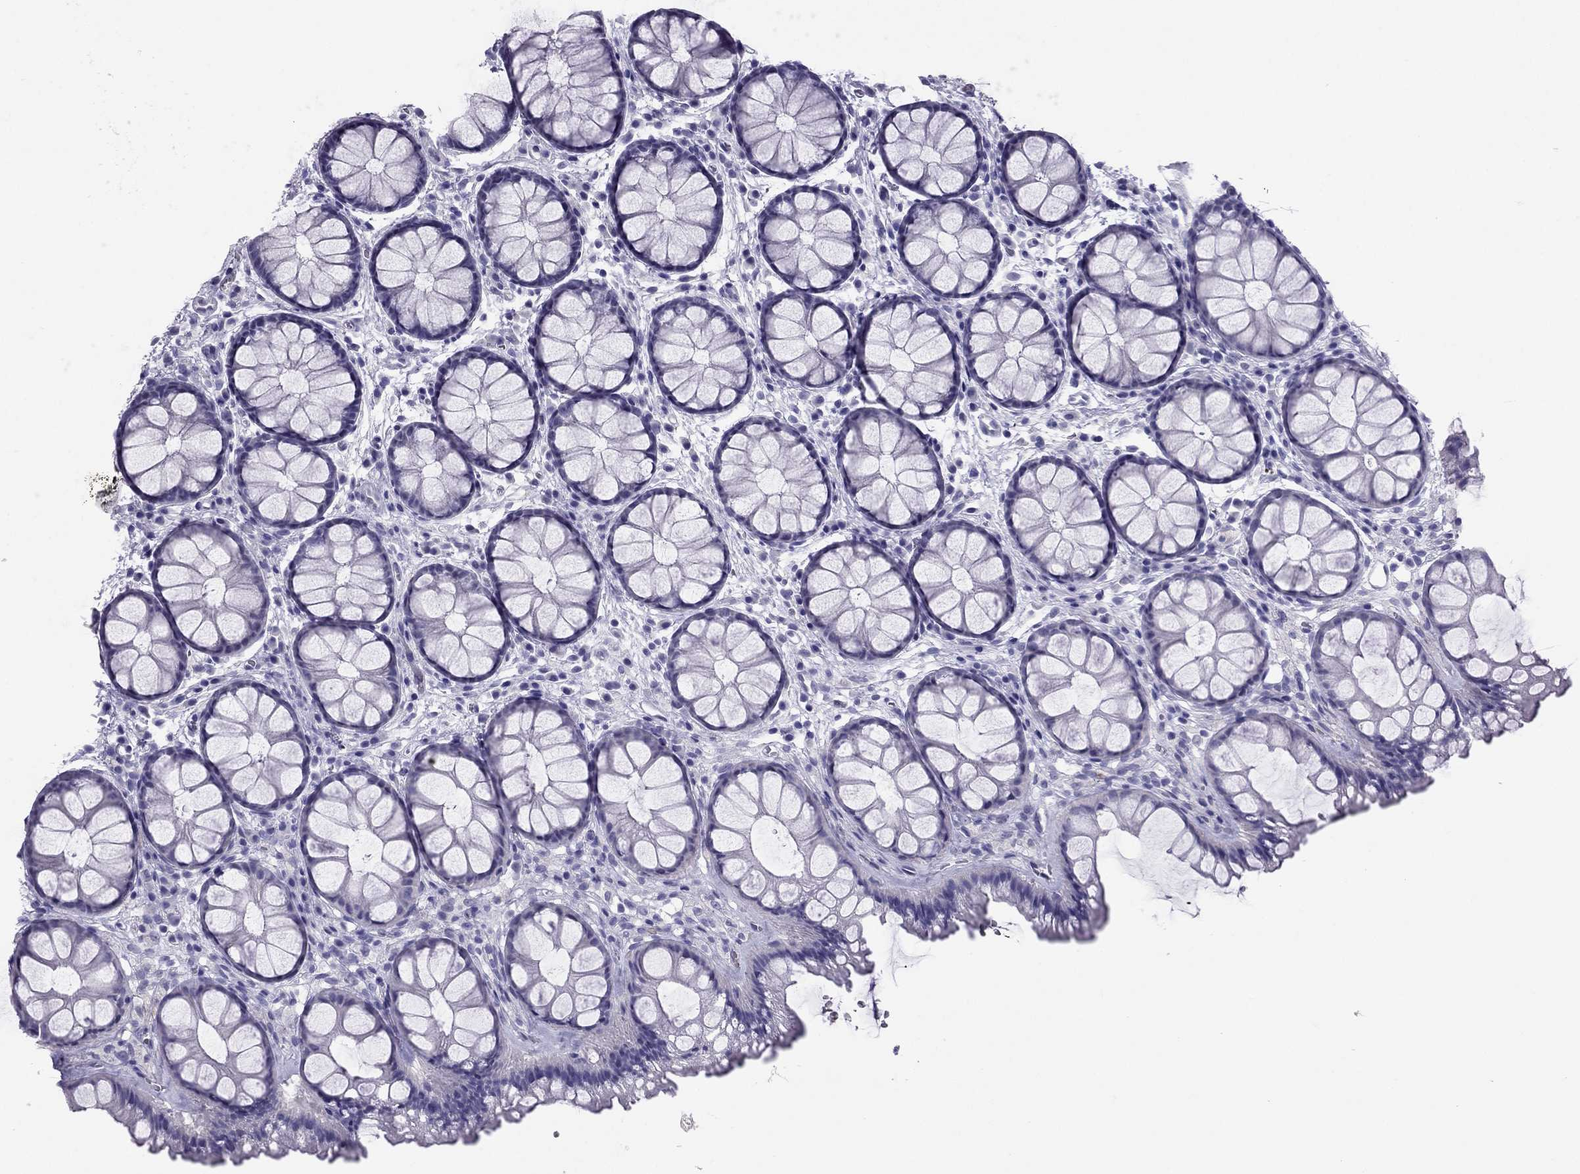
{"staining": {"intensity": "negative", "quantity": "none", "location": "none"}, "tissue": "rectum", "cell_type": "Glandular cells", "image_type": "normal", "snomed": [{"axis": "morphology", "description": "Normal tissue, NOS"}, {"axis": "topography", "description": "Rectum"}], "caption": "High magnification brightfield microscopy of unremarkable rectum stained with DAB (3,3'-diaminobenzidine) (brown) and counterstained with hematoxylin (blue): glandular cells show no significant positivity. (Brightfield microscopy of DAB immunohistochemistry at high magnification).", "gene": "CROCC2", "patient": {"sex": "female", "age": 62}}